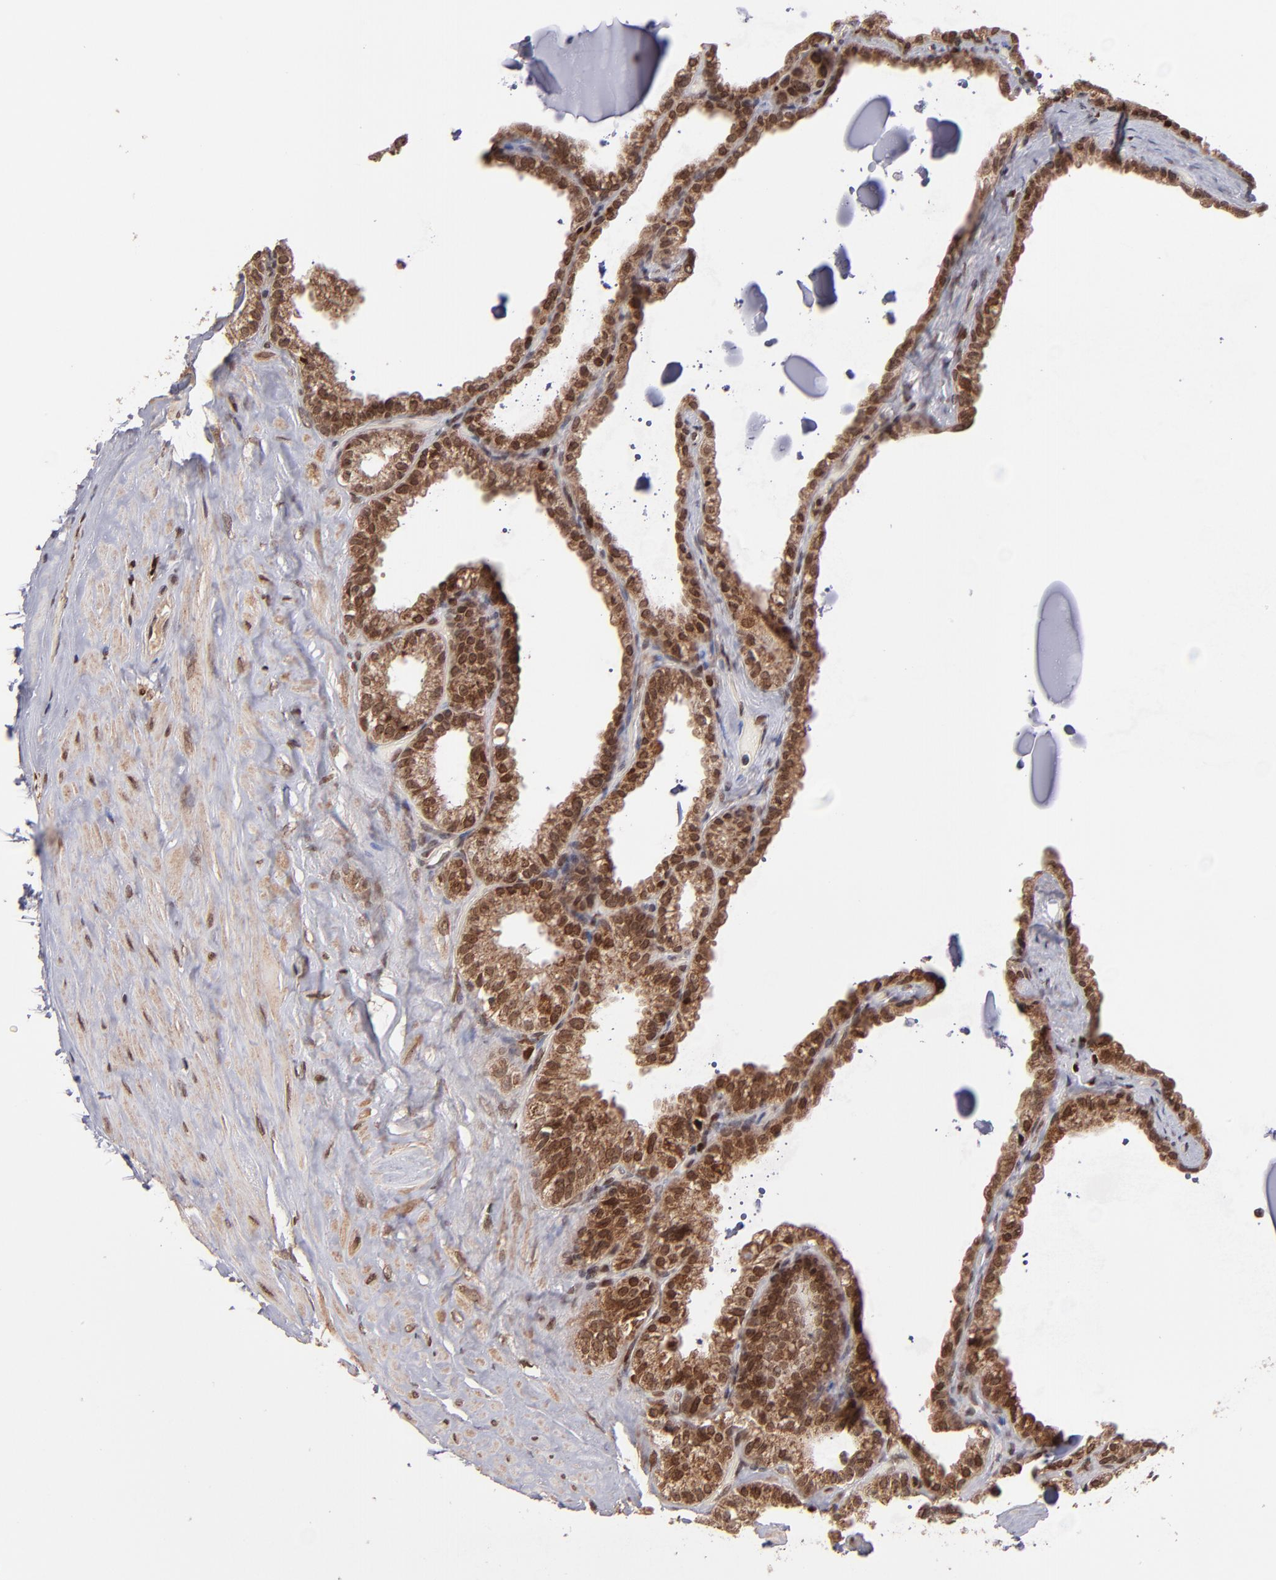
{"staining": {"intensity": "moderate", "quantity": ">75%", "location": "cytoplasmic/membranous,nuclear"}, "tissue": "seminal vesicle", "cell_type": "Glandular cells", "image_type": "normal", "snomed": [{"axis": "morphology", "description": "Normal tissue, NOS"}, {"axis": "morphology", "description": "Inflammation, NOS"}, {"axis": "topography", "description": "Urinary bladder"}, {"axis": "topography", "description": "Prostate"}, {"axis": "topography", "description": "Seminal veicle"}], "caption": "Protein staining of unremarkable seminal vesicle displays moderate cytoplasmic/membranous,nuclear staining in approximately >75% of glandular cells.", "gene": "TOP1MT", "patient": {"sex": "male", "age": 82}}